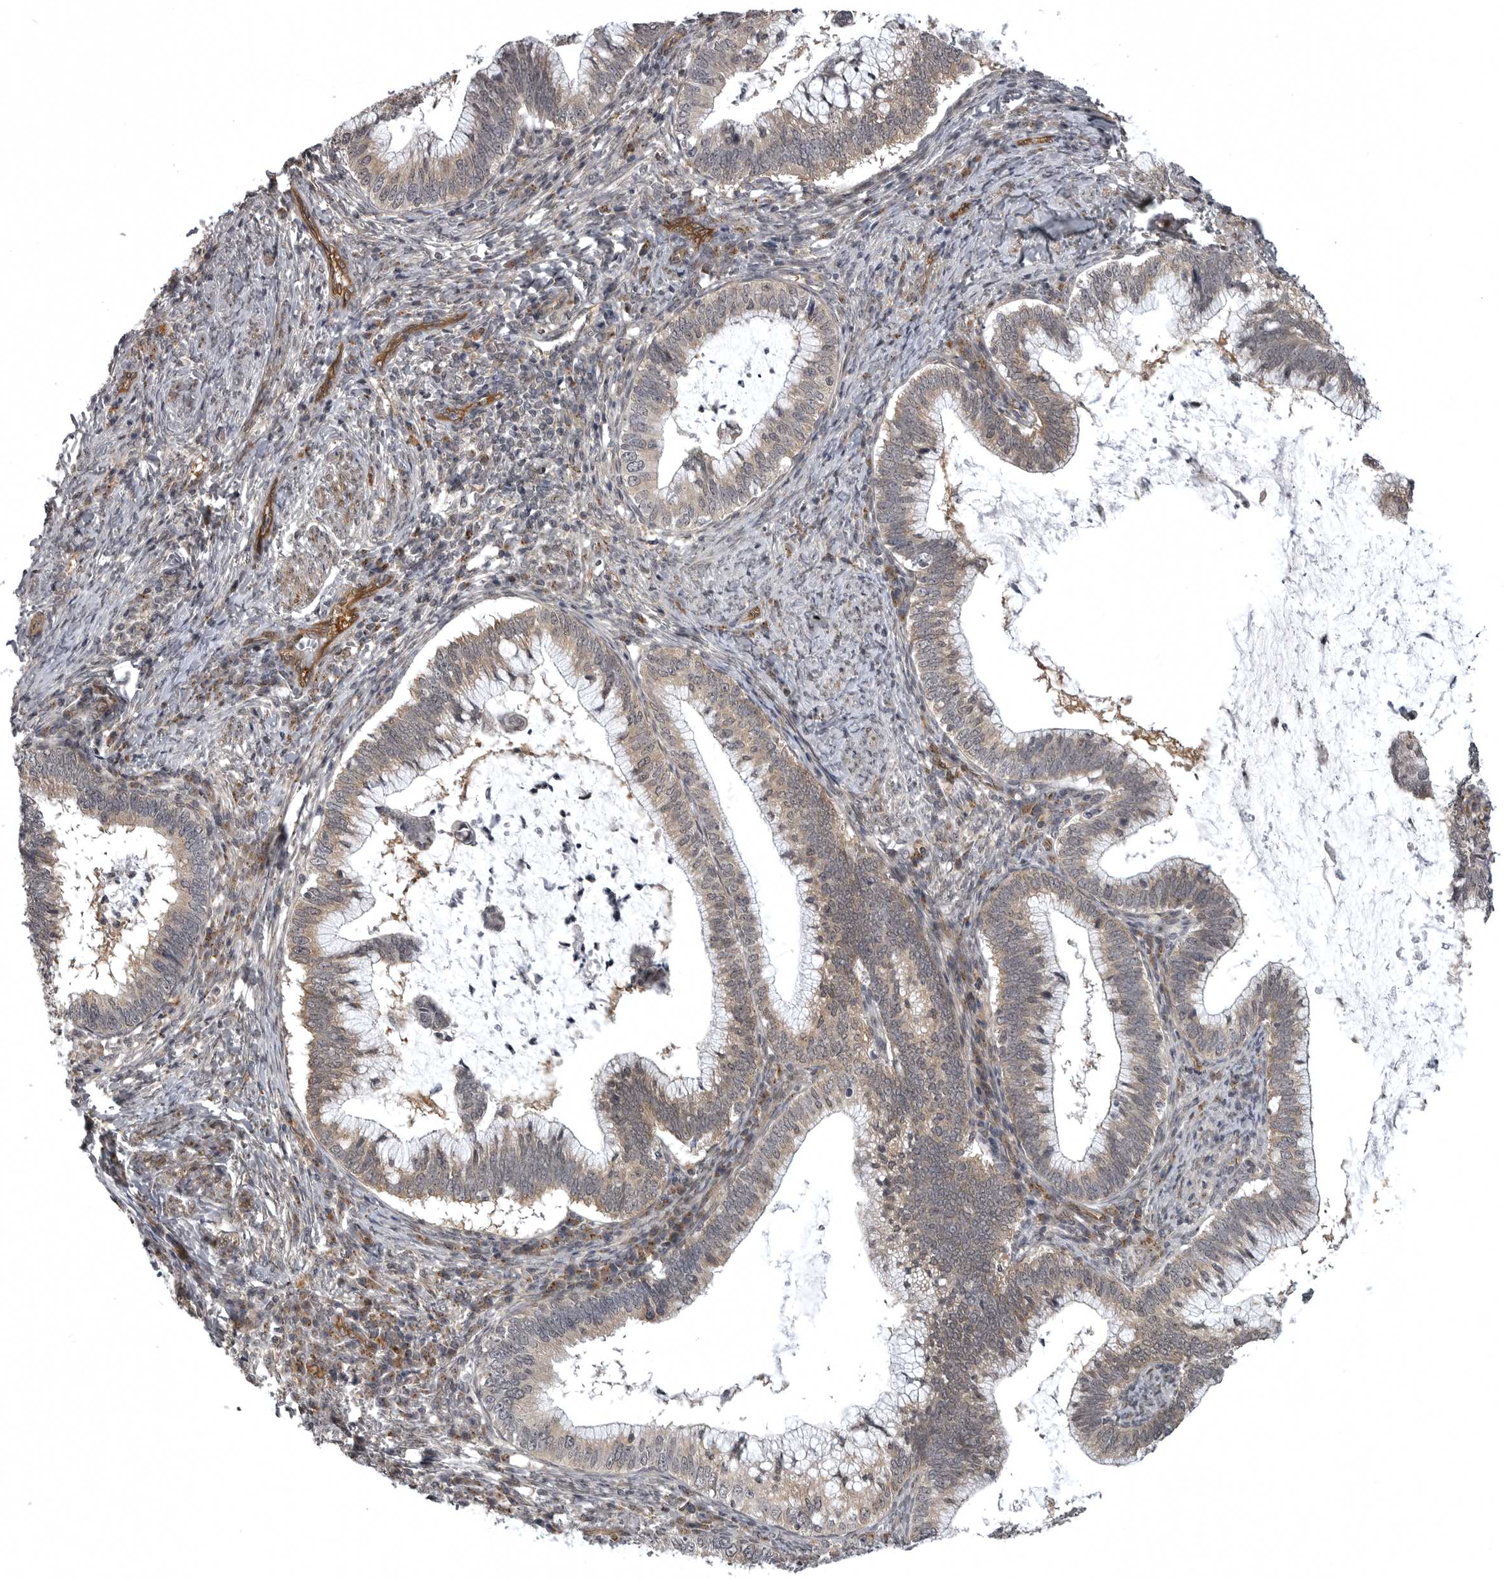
{"staining": {"intensity": "moderate", "quantity": ">75%", "location": "cytoplasmic/membranous"}, "tissue": "cervical cancer", "cell_type": "Tumor cells", "image_type": "cancer", "snomed": [{"axis": "morphology", "description": "Adenocarcinoma, NOS"}, {"axis": "topography", "description": "Cervix"}], "caption": "DAB immunohistochemical staining of cervical cancer displays moderate cytoplasmic/membranous protein positivity in approximately >75% of tumor cells. Using DAB (3,3'-diaminobenzidine) (brown) and hematoxylin (blue) stains, captured at high magnification using brightfield microscopy.", "gene": "SNX16", "patient": {"sex": "female", "age": 36}}